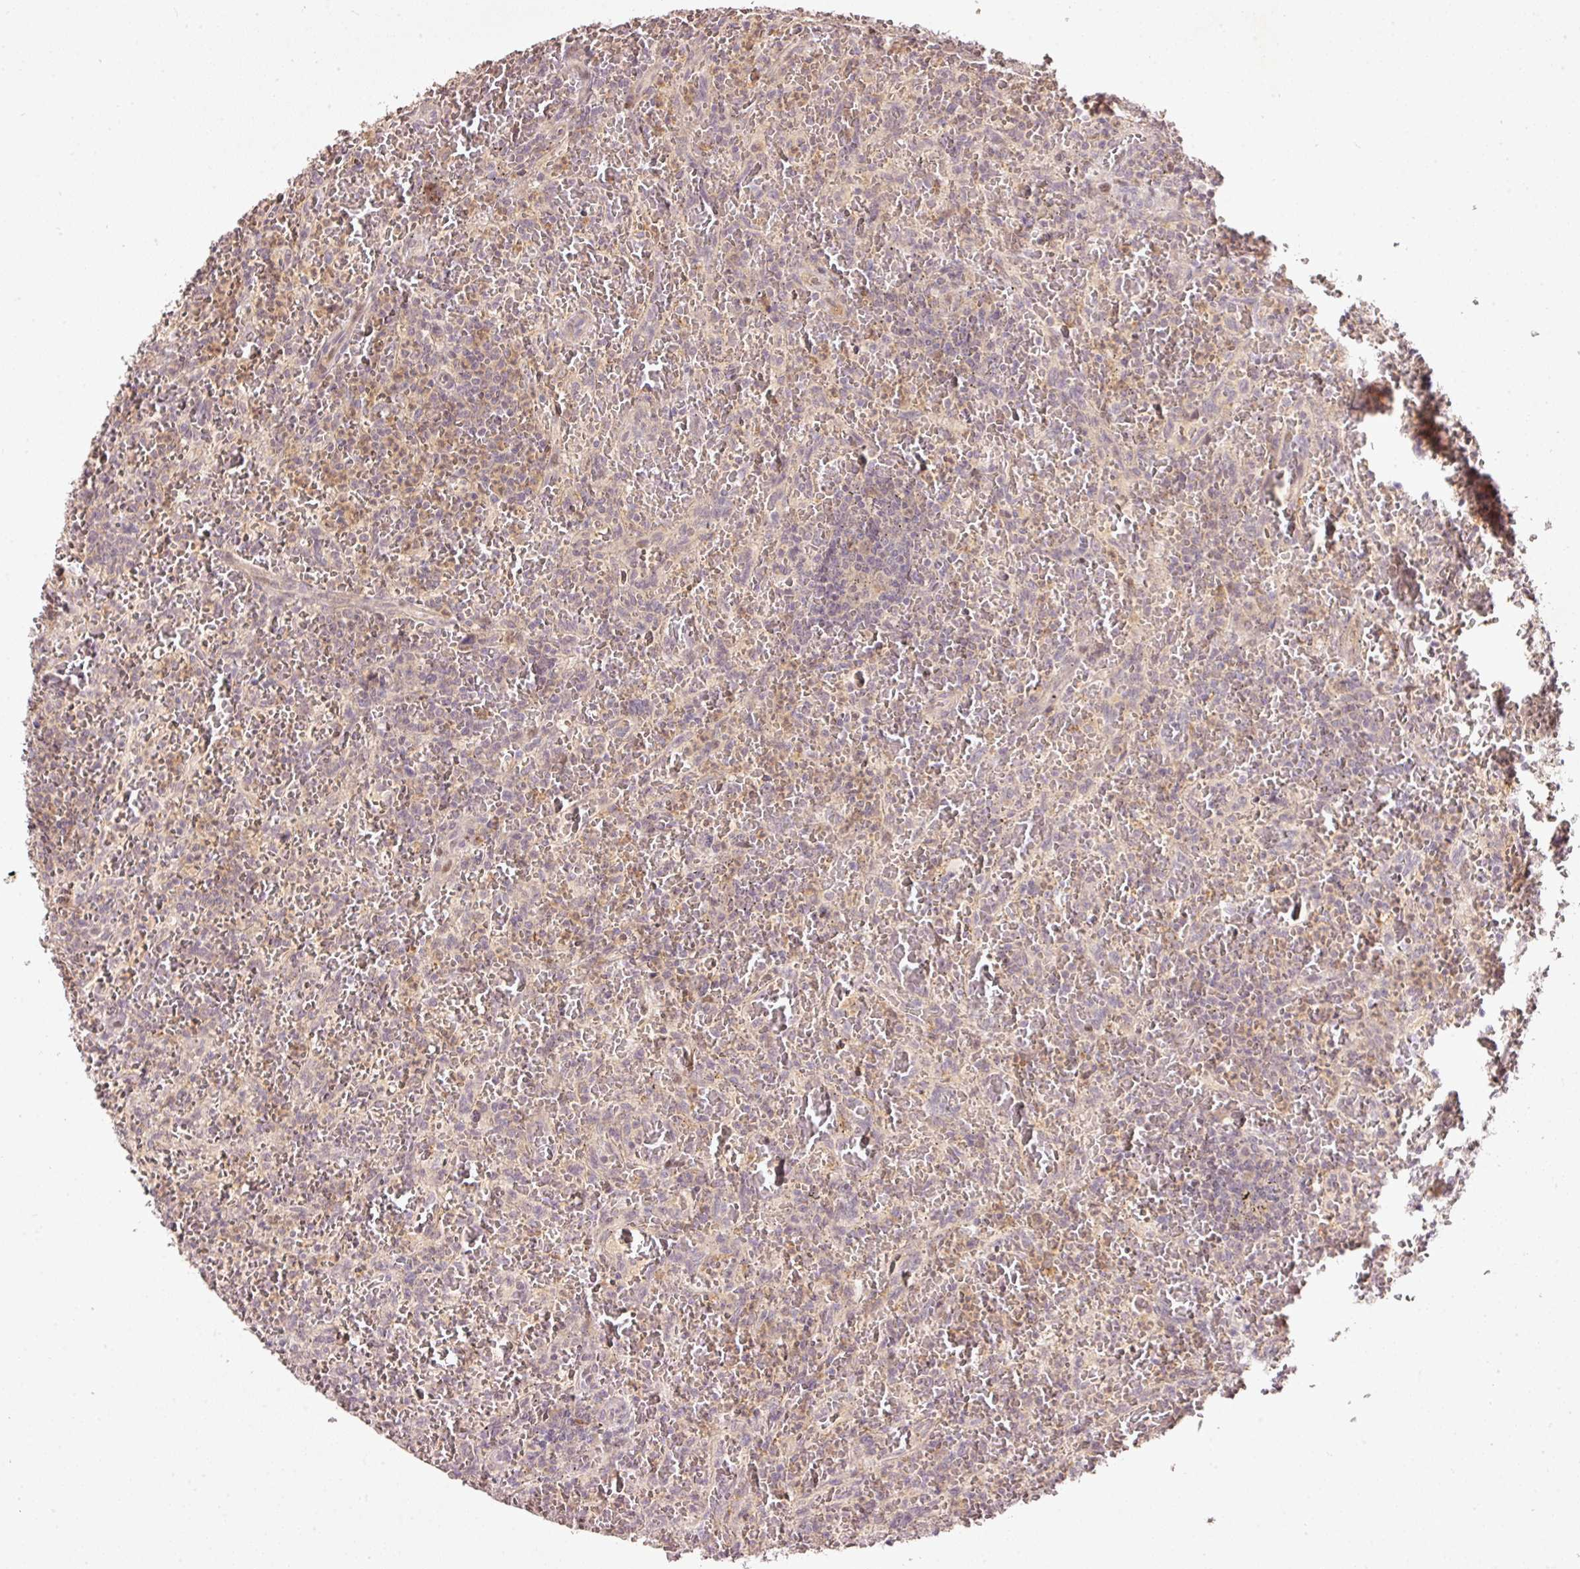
{"staining": {"intensity": "negative", "quantity": "none", "location": "none"}, "tissue": "lymphoma", "cell_type": "Tumor cells", "image_type": "cancer", "snomed": [{"axis": "morphology", "description": "Malignant lymphoma, non-Hodgkin's type, Low grade"}, {"axis": "topography", "description": "Spleen"}], "caption": "IHC of malignant lymphoma, non-Hodgkin's type (low-grade) demonstrates no staining in tumor cells.", "gene": "PCDHB1", "patient": {"sex": "female", "age": 64}}